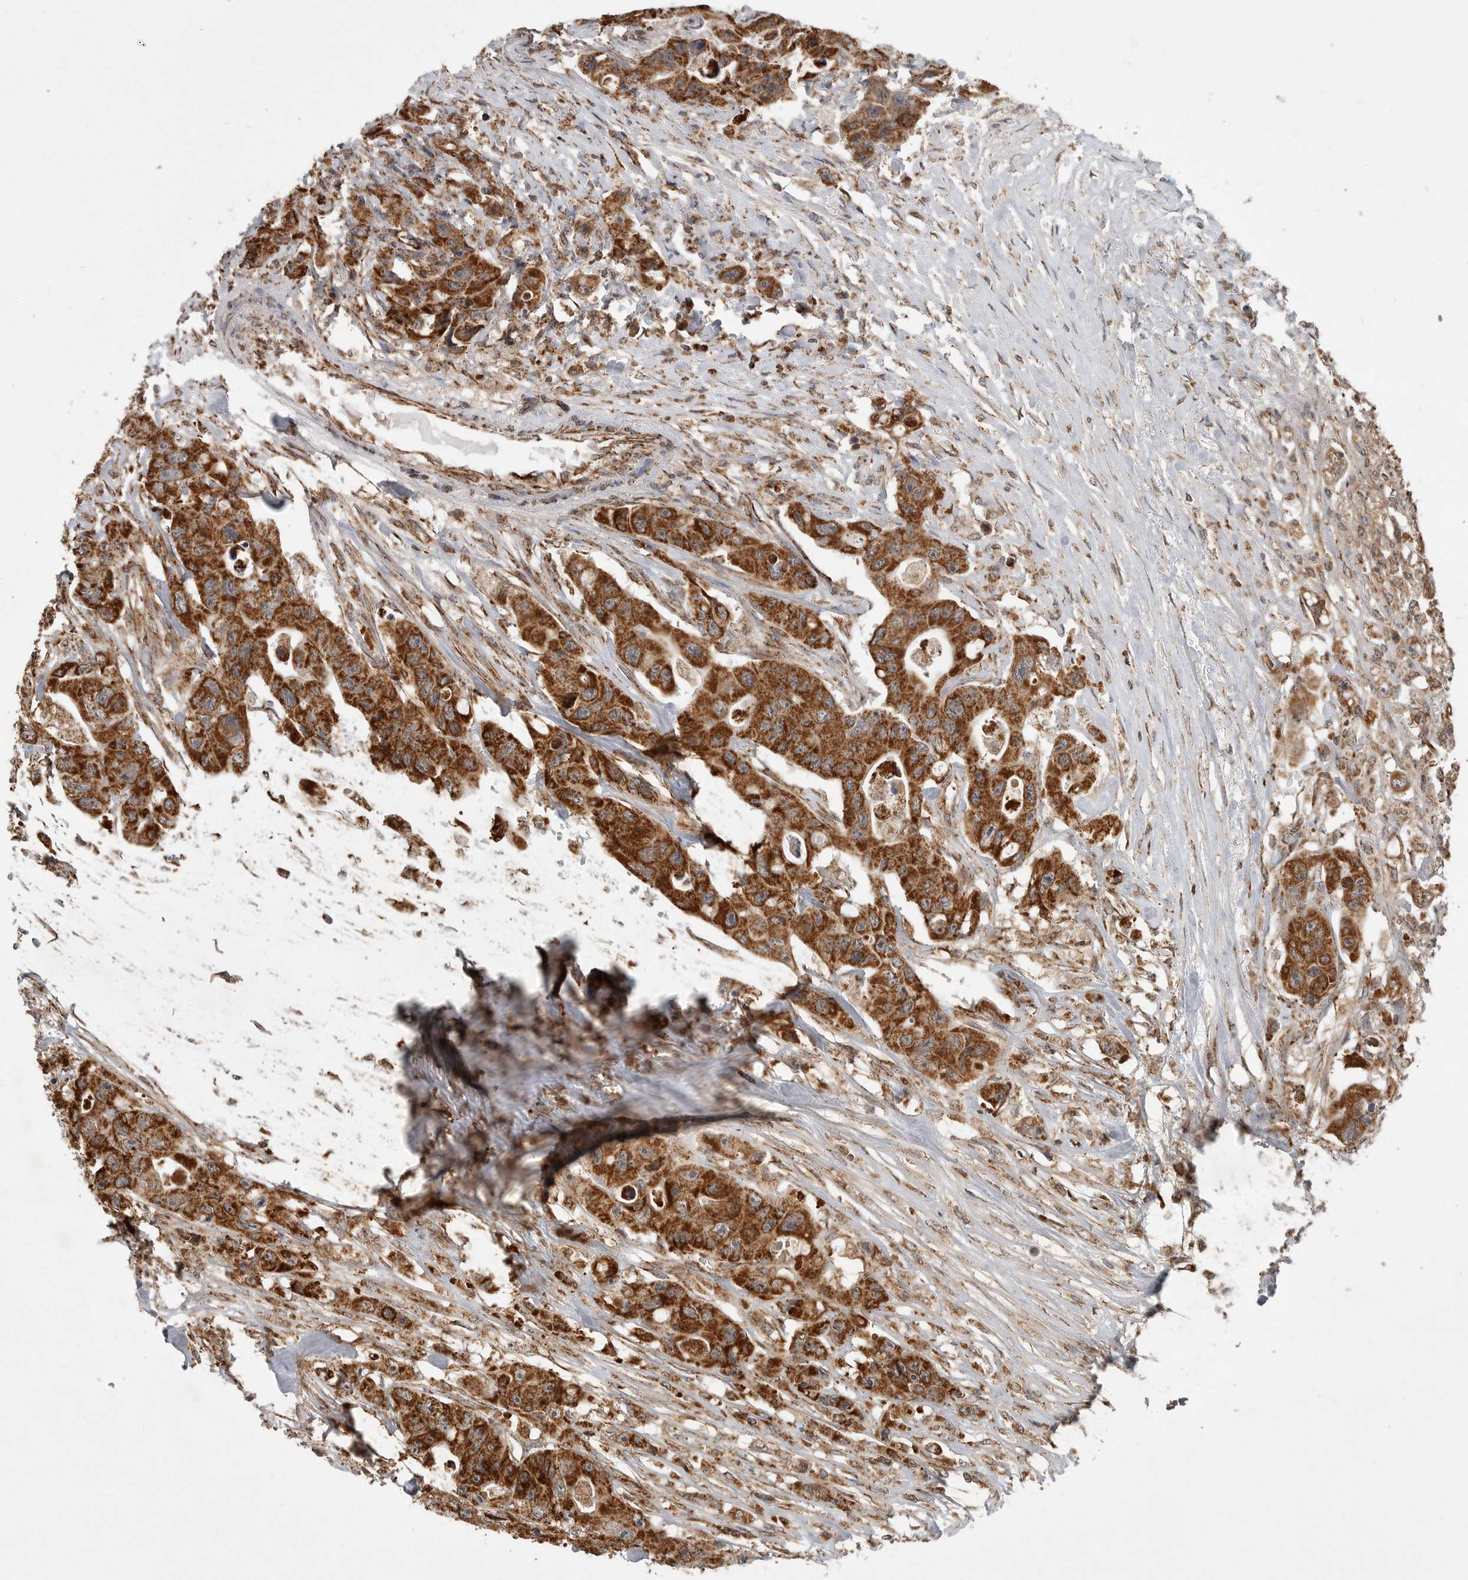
{"staining": {"intensity": "strong", "quantity": ">75%", "location": "cytoplasmic/membranous"}, "tissue": "colorectal cancer", "cell_type": "Tumor cells", "image_type": "cancer", "snomed": [{"axis": "morphology", "description": "Adenocarcinoma, NOS"}, {"axis": "topography", "description": "Colon"}], "caption": "Colorectal cancer stained for a protein demonstrates strong cytoplasmic/membranous positivity in tumor cells.", "gene": "GCNT2", "patient": {"sex": "female", "age": 46}}